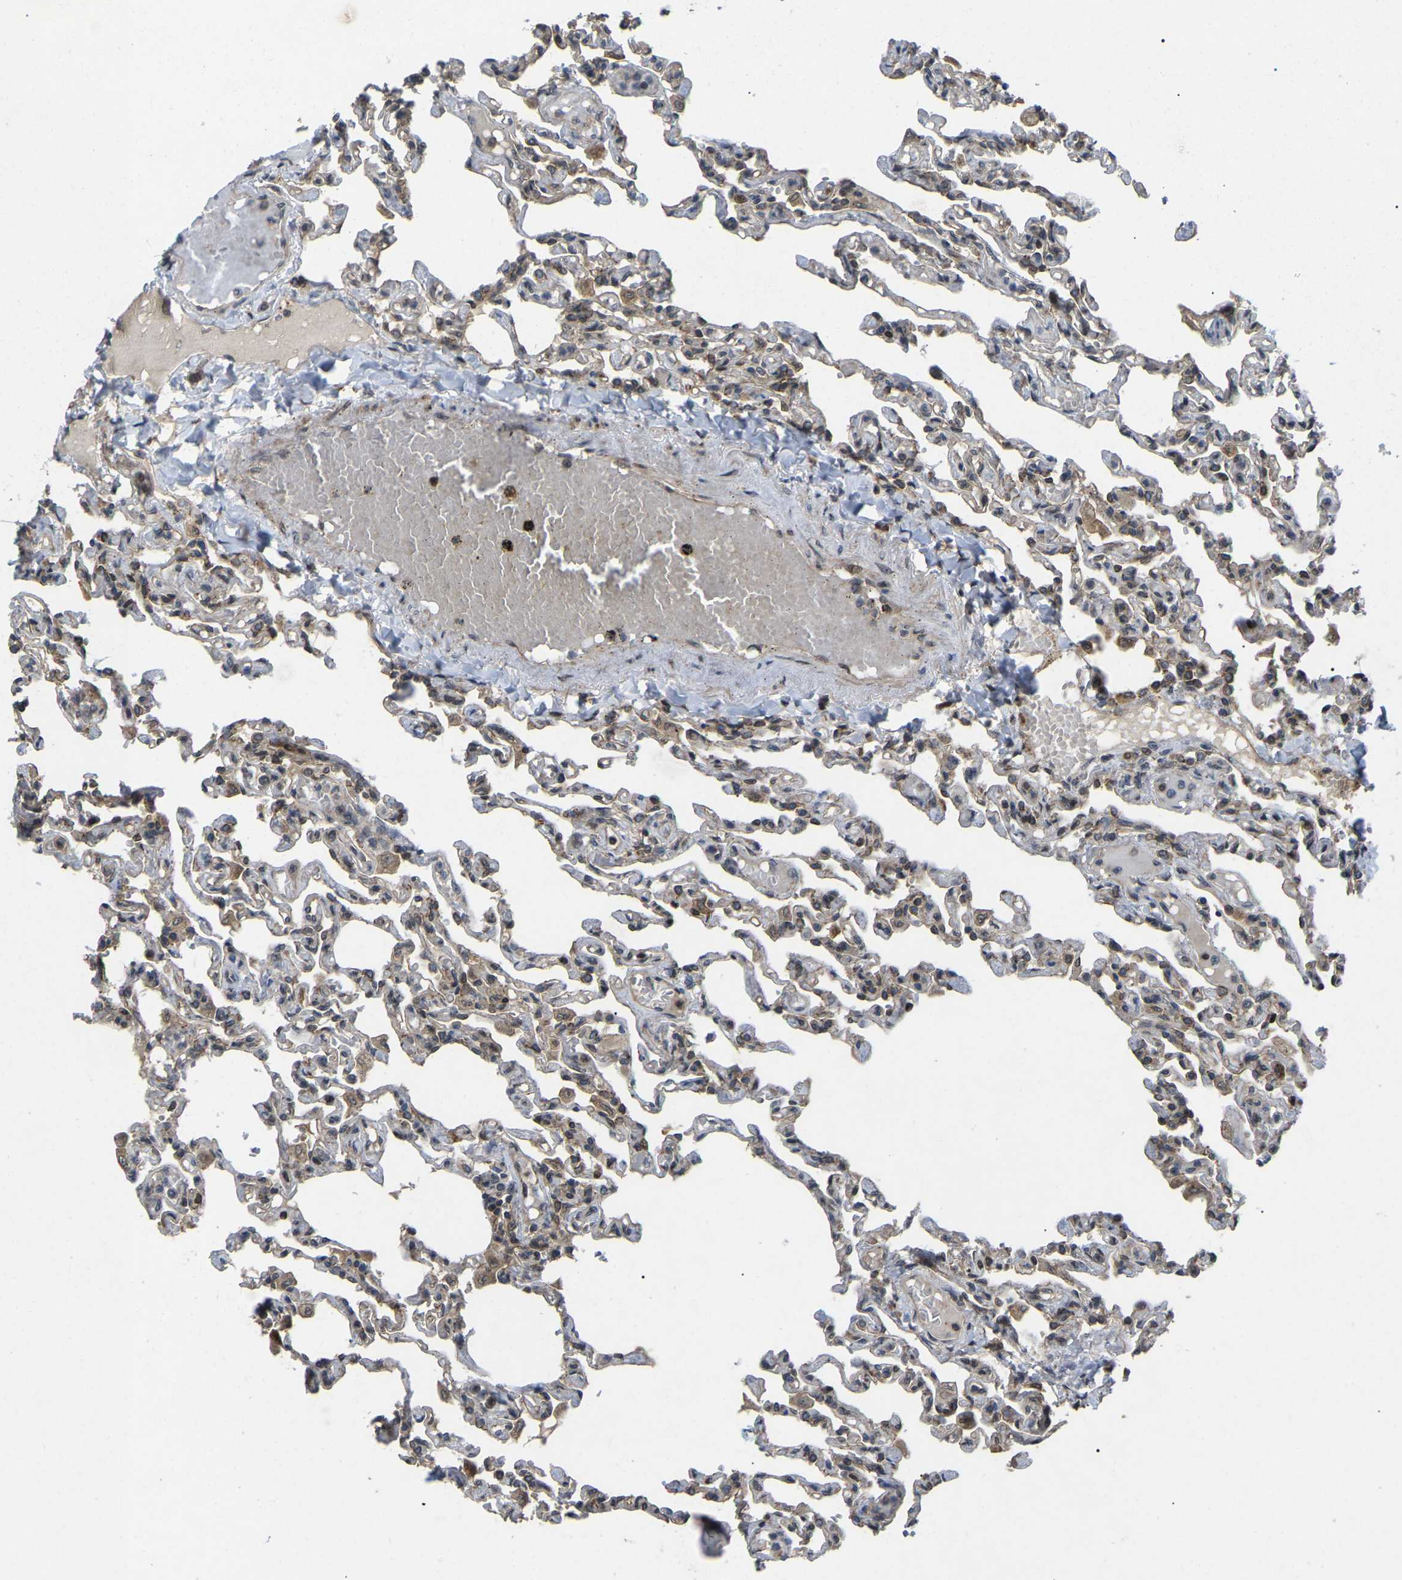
{"staining": {"intensity": "weak", "quantity": "25%-75%", "location": "cytoplasmic/membranous"}, "tissue": "lung", "cell_type": "Alveolar cells", "image_type": "normal", "snomed": [{"axis": "morphology", "description": "Normal tissue, NOS"}, {"axis": "topography", "description": "Lung"}], "caption": "Lung stained for a protein (brown) reveals weak cytoplasmic/membranous positive positivity in approximately 25%-75% of alveolar cells.", "gene": "KIAA1549", "patient": {"sex": "male", "age": 21}}